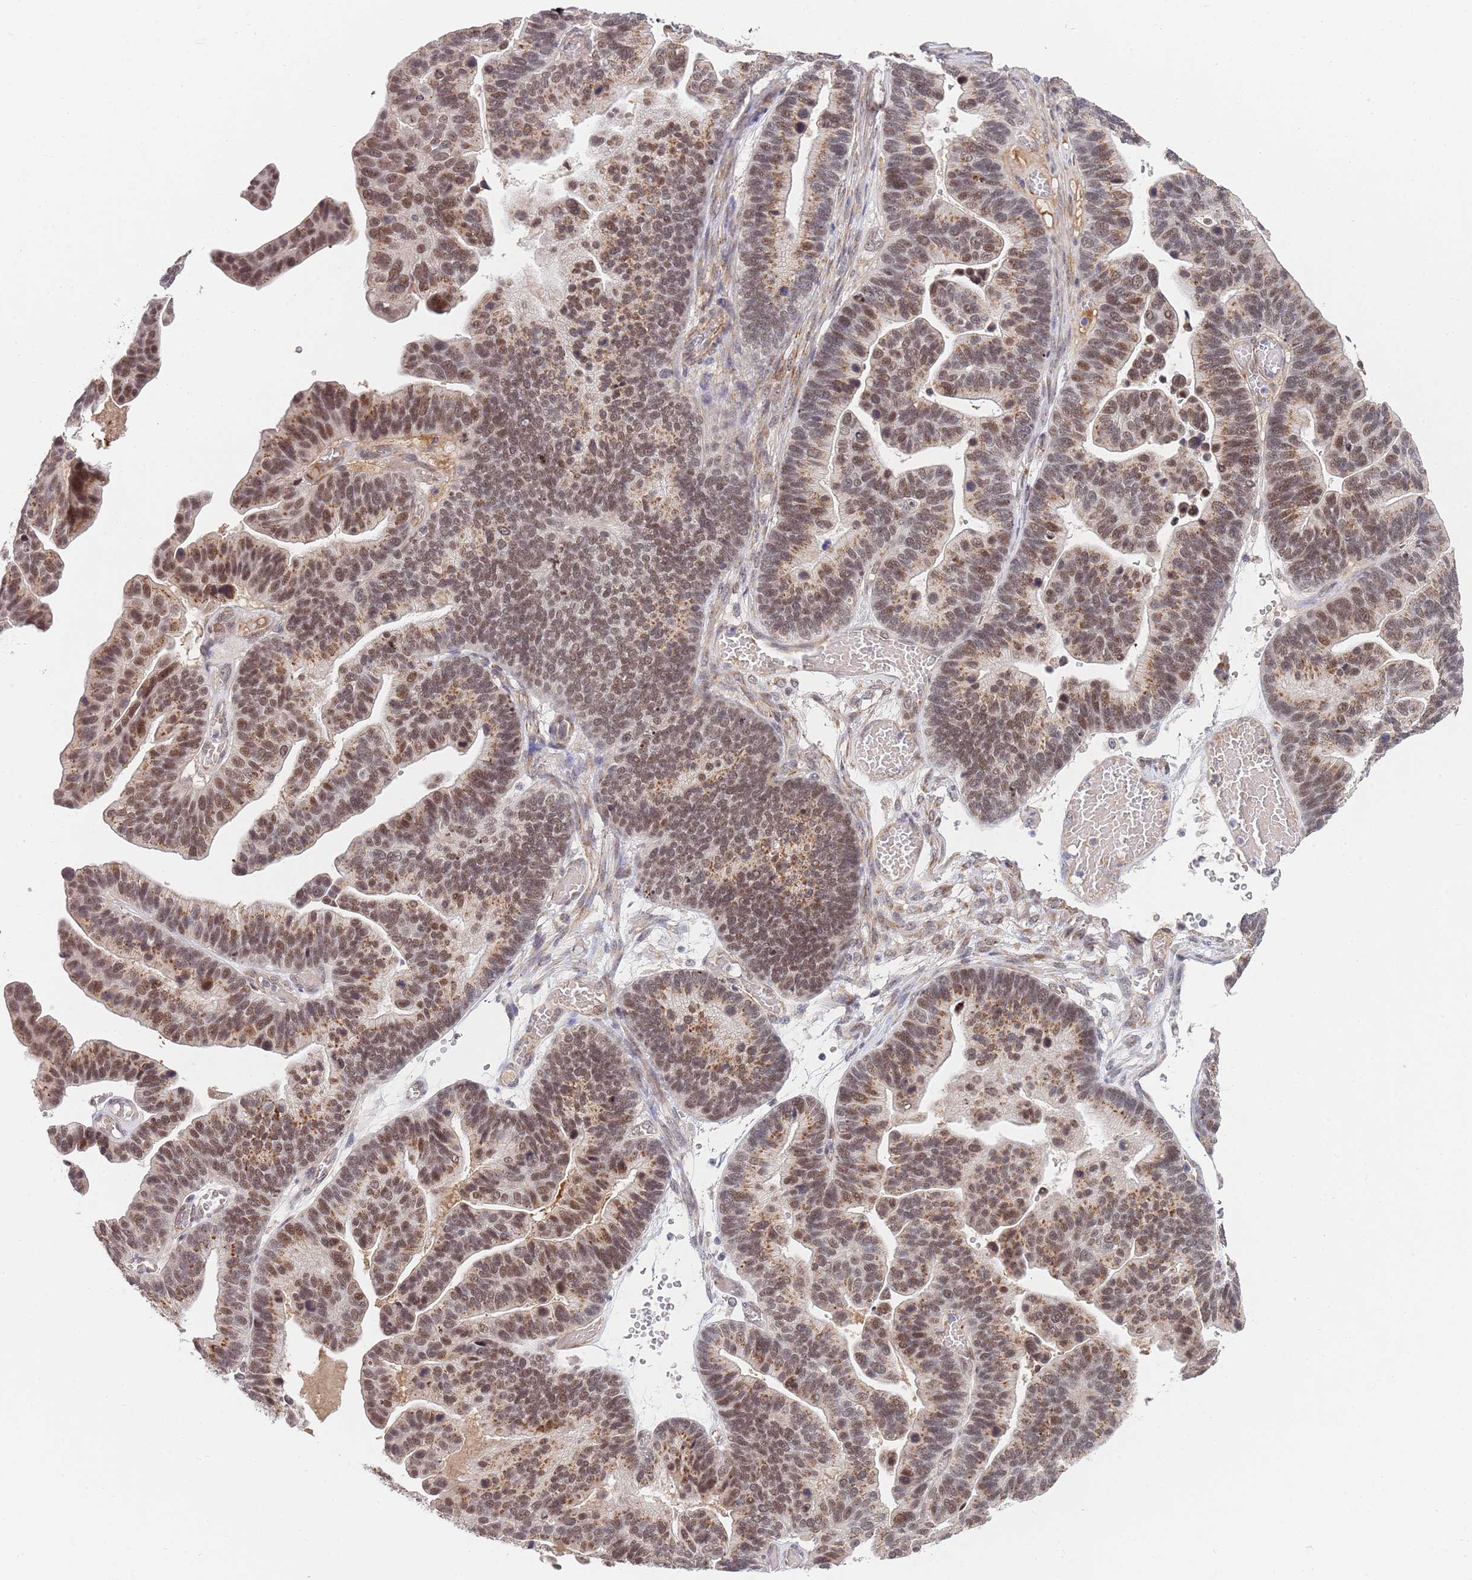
{"staining": {"intensity": "moderate", "quantity": ">75%", "location": "cytoplasmic/membranous,nuclear"}, "tissue": "ovarian cancer", "cell_type": "Tumor cells", "image_type": "cancer", "snomed": [{"axis": "morphology", "description": "Cystadenocarcinoma, serous, NOS"}, {"axis": "topography", "description": "Ovary"}], "caption": "Protein expression analysis of serous cystadenocarcinoma (ovarian) reveals moderate cytoplasmic/membranous and nuclear staining in approximately >75% of tumor cells.", "gene": "B4GALT4", "patient": {"sex": "female", "age": 56}}